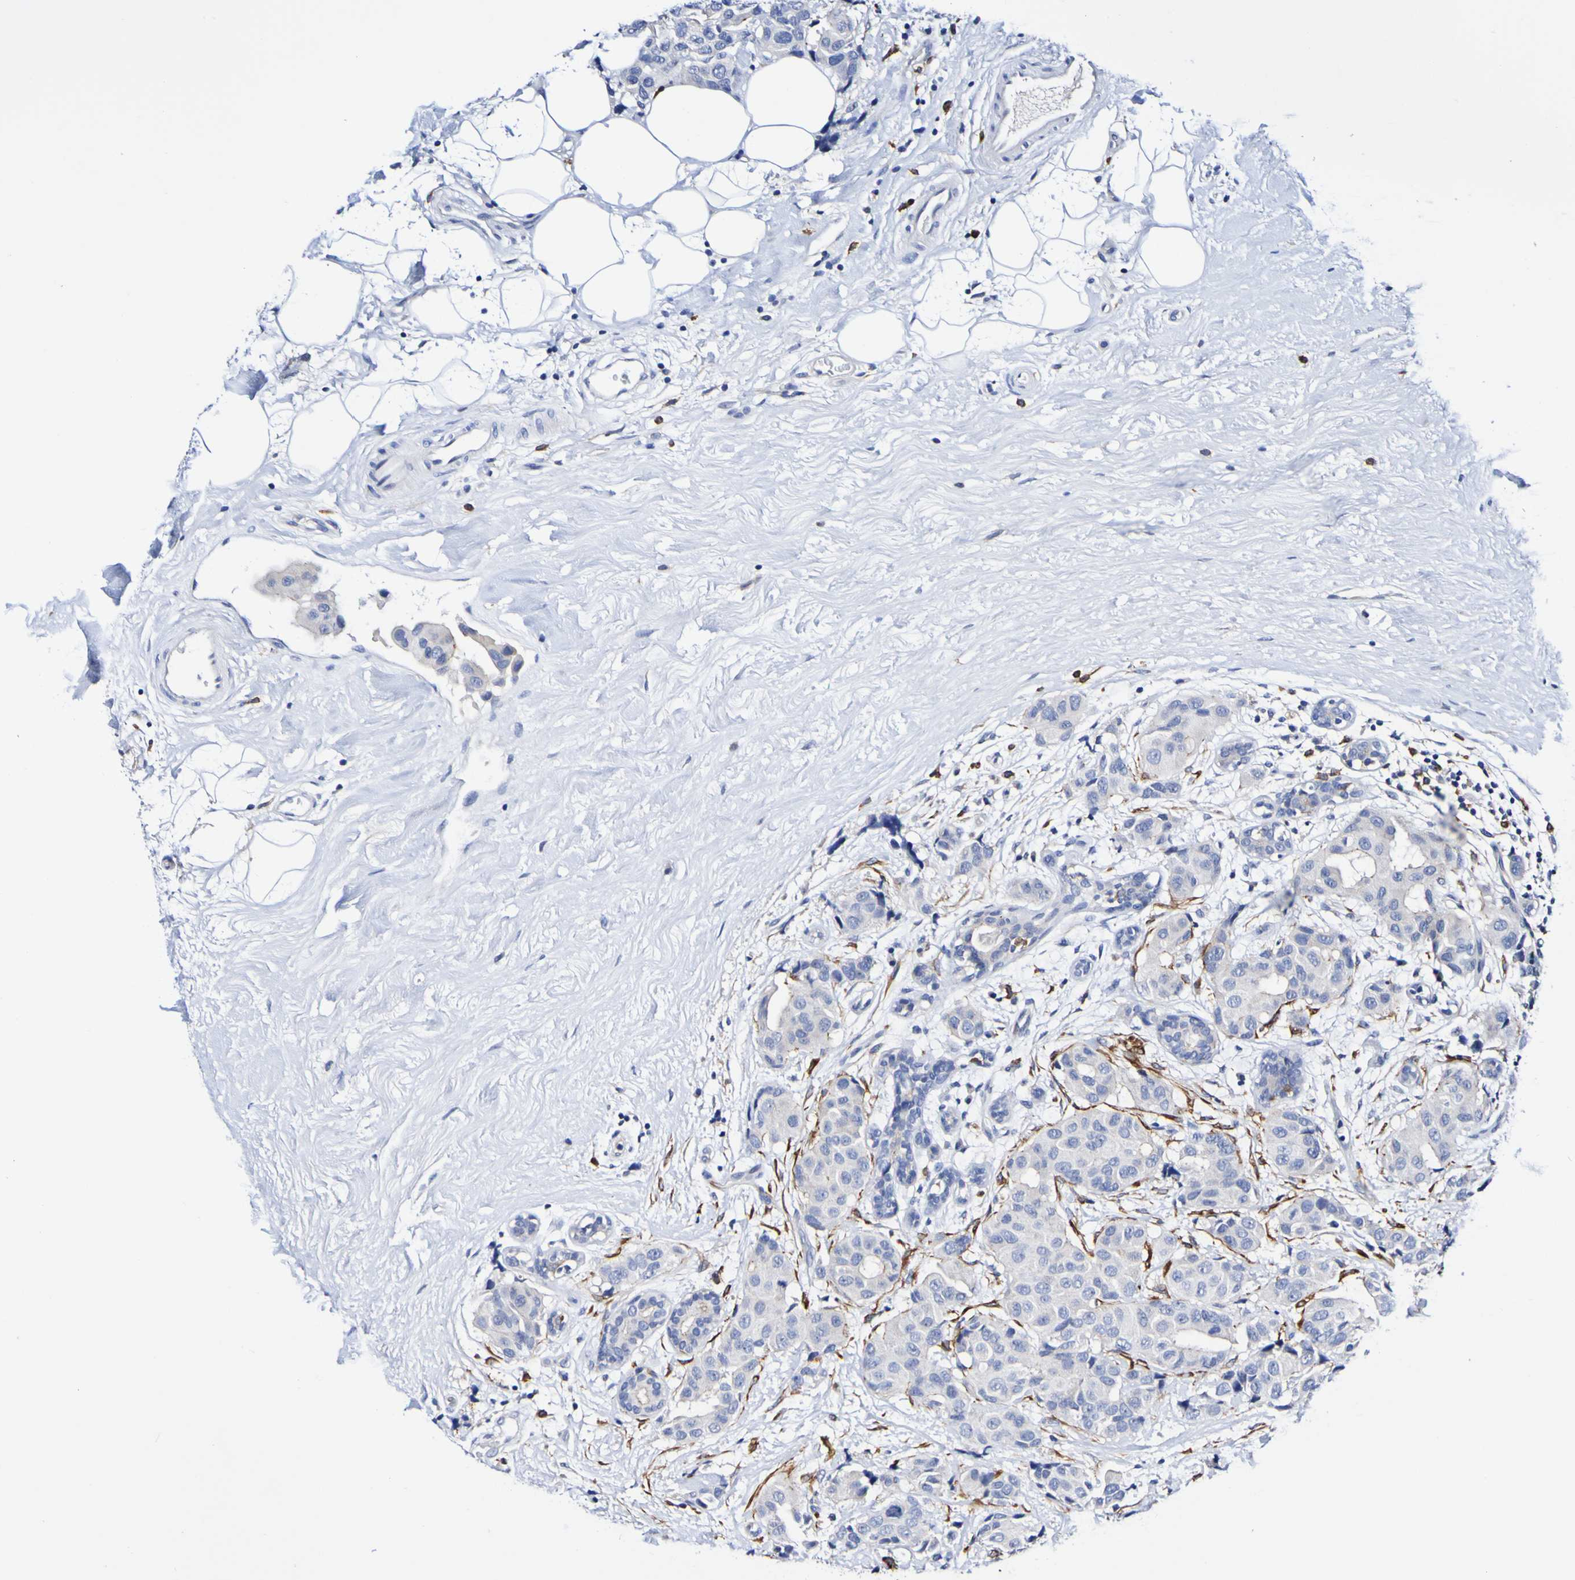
{"staining": {"intensity": "negative", "quantity": "none", "location": "none"}, "tissue": "breast cancer", "cell_type": "Tumor cells", "image_type": "cancer", "snomed": [{"axis": "morphology", "description": "Normal tissue, NOS"}, {"axis": "morphology", "description": "Duct carcinoma"}, {"axis": "topography", "description": "Breast"}], "caption": "A micrograph of breast cancer stained for a protein displays no brown staining in tumor cells. (DAB immunohistochemistry (IHC), high magnification).", "gene": "SEZ6", "patient": {"sex": "female", "age": 39}}